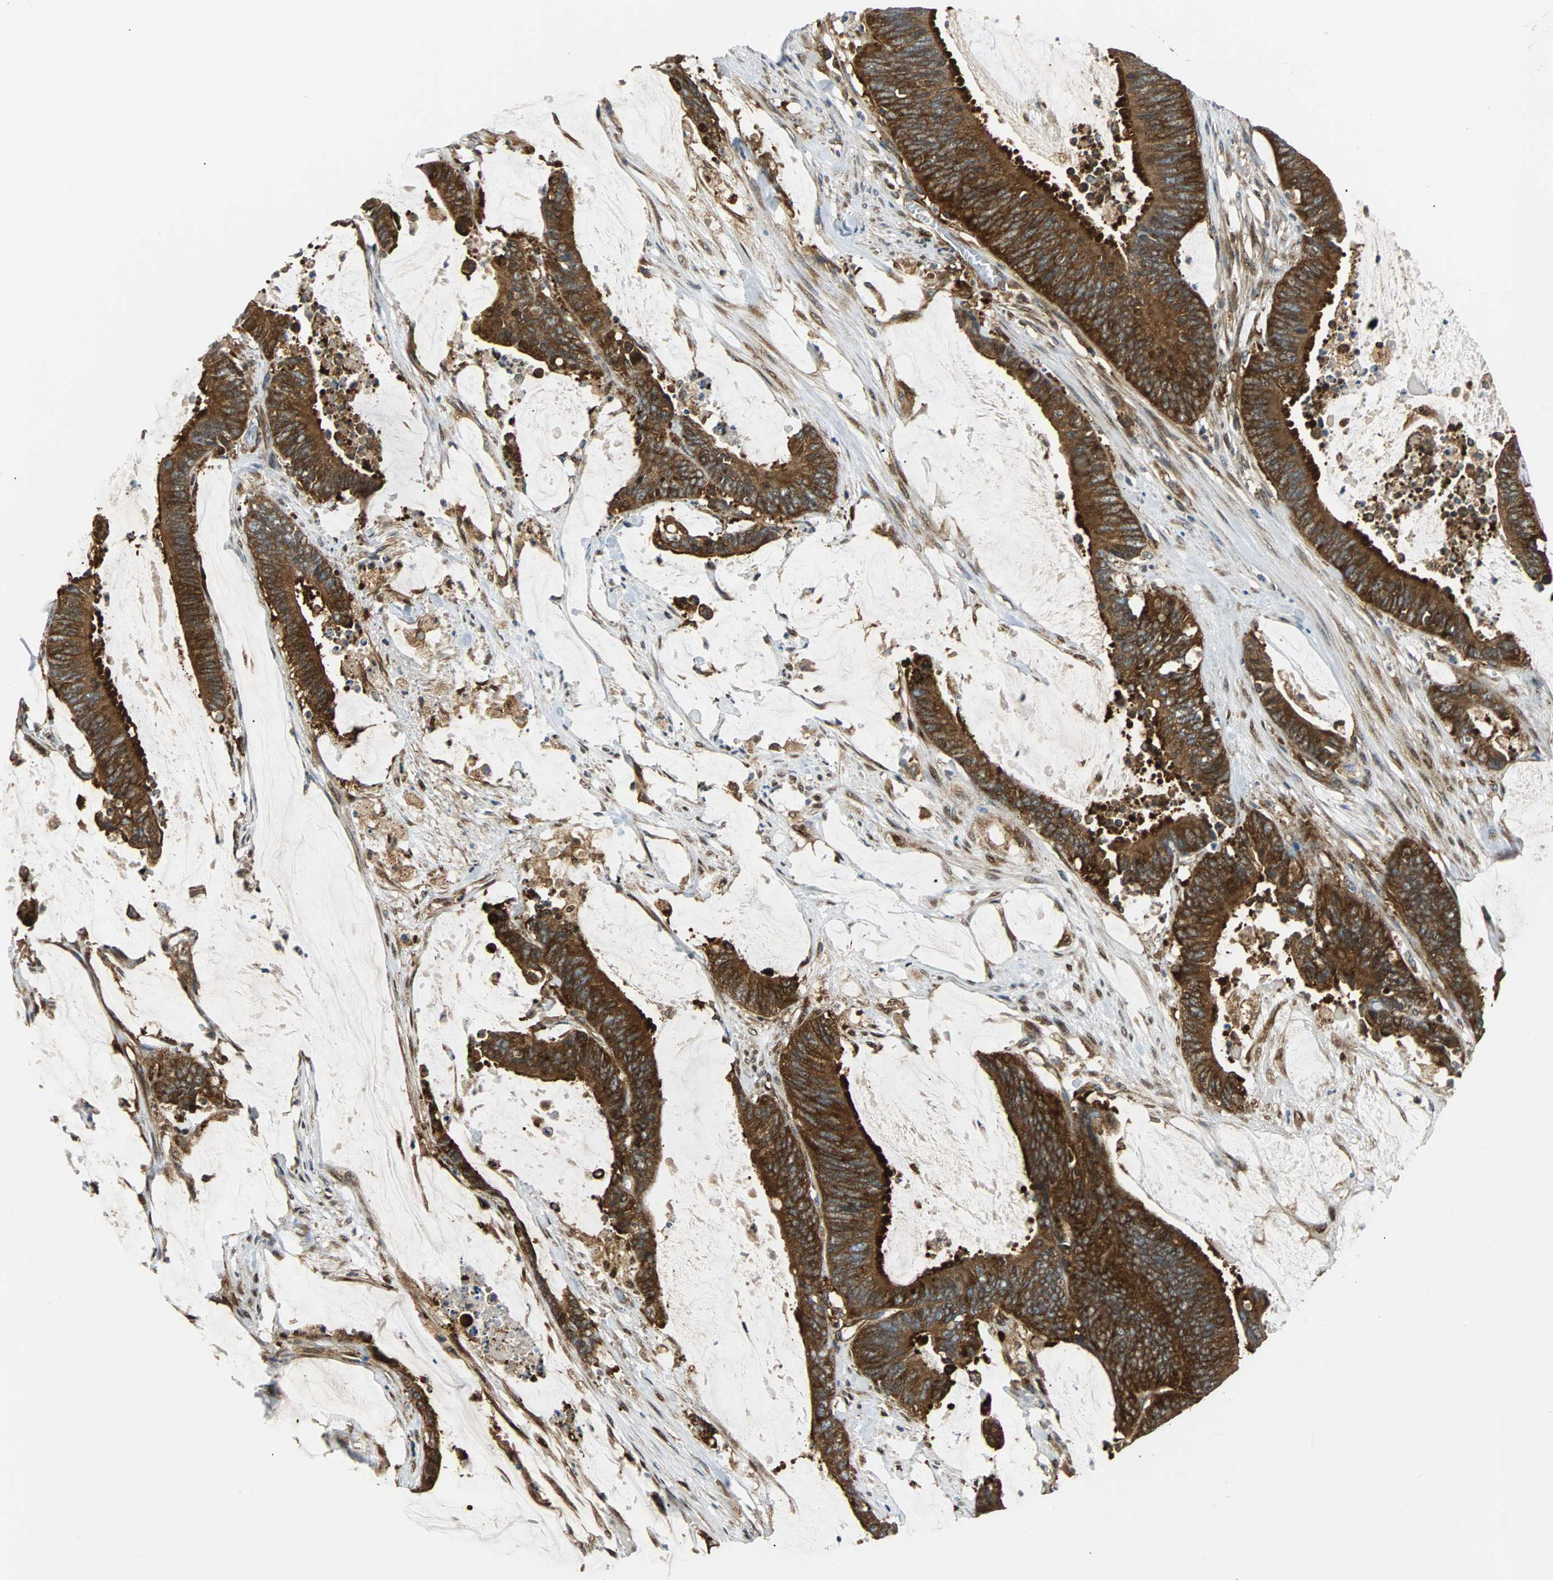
{"staining": {"intensity": "strong", "quantity": ">75%", "location": "cytoplasmic/membranous"}, "tissue": "colorectal cancer", "cell_type": "Tumor cells", "image_type": "cancer", "snomed": [{"axis": "morphology", "description": "Adenocarcinoma, NOS"}, {"axis": "topography", "description": "Rectum"}], "caption": "Colorectal adenocarcinoma tissue displays strong cytoplasmic/membranous staining in about >75% of tumor cells, visualized by immunohistochemistry.", "gene": "RELA", "patient": {"sex": "female", "age": 66}}